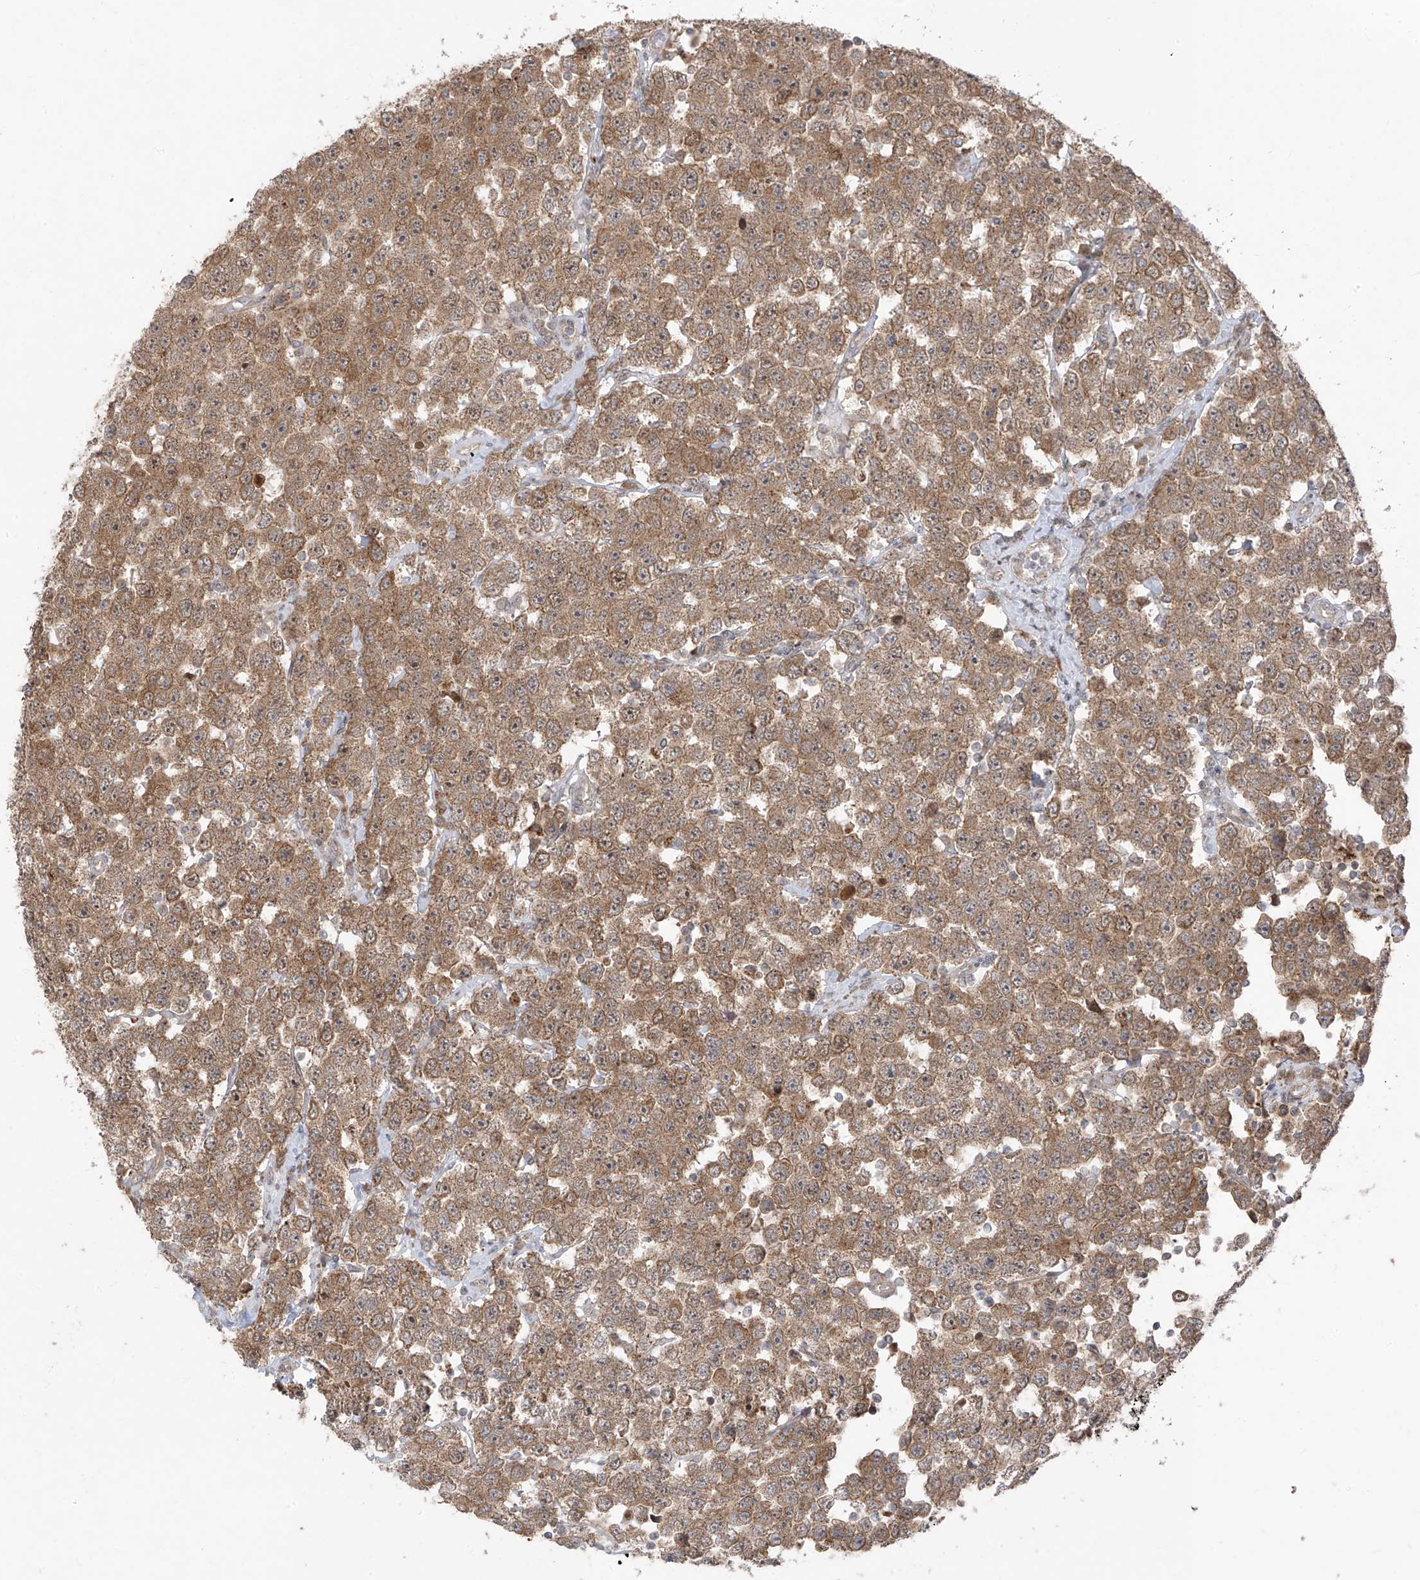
{"staining": {"intensity": "moderate", "quantity": ">75%", "location": "cytoplasmic/membranous"}, "tissue": "testis cancer", "cell_type": "Tumor cells", "image_type": "cancer", "snomed": [{"axis": "morphology", "description": "Seminoma, NOS"}, {"axis": "topography", "description": "Testis"}], "caption": "IHC (DAB) staining of human testis seminoma exhibits moderate cytoplasmic/membranous protein positivity in about >75% of tumor cells.", "gene": "PDE11A", "patient": {"sex": "male", "age": 28}}